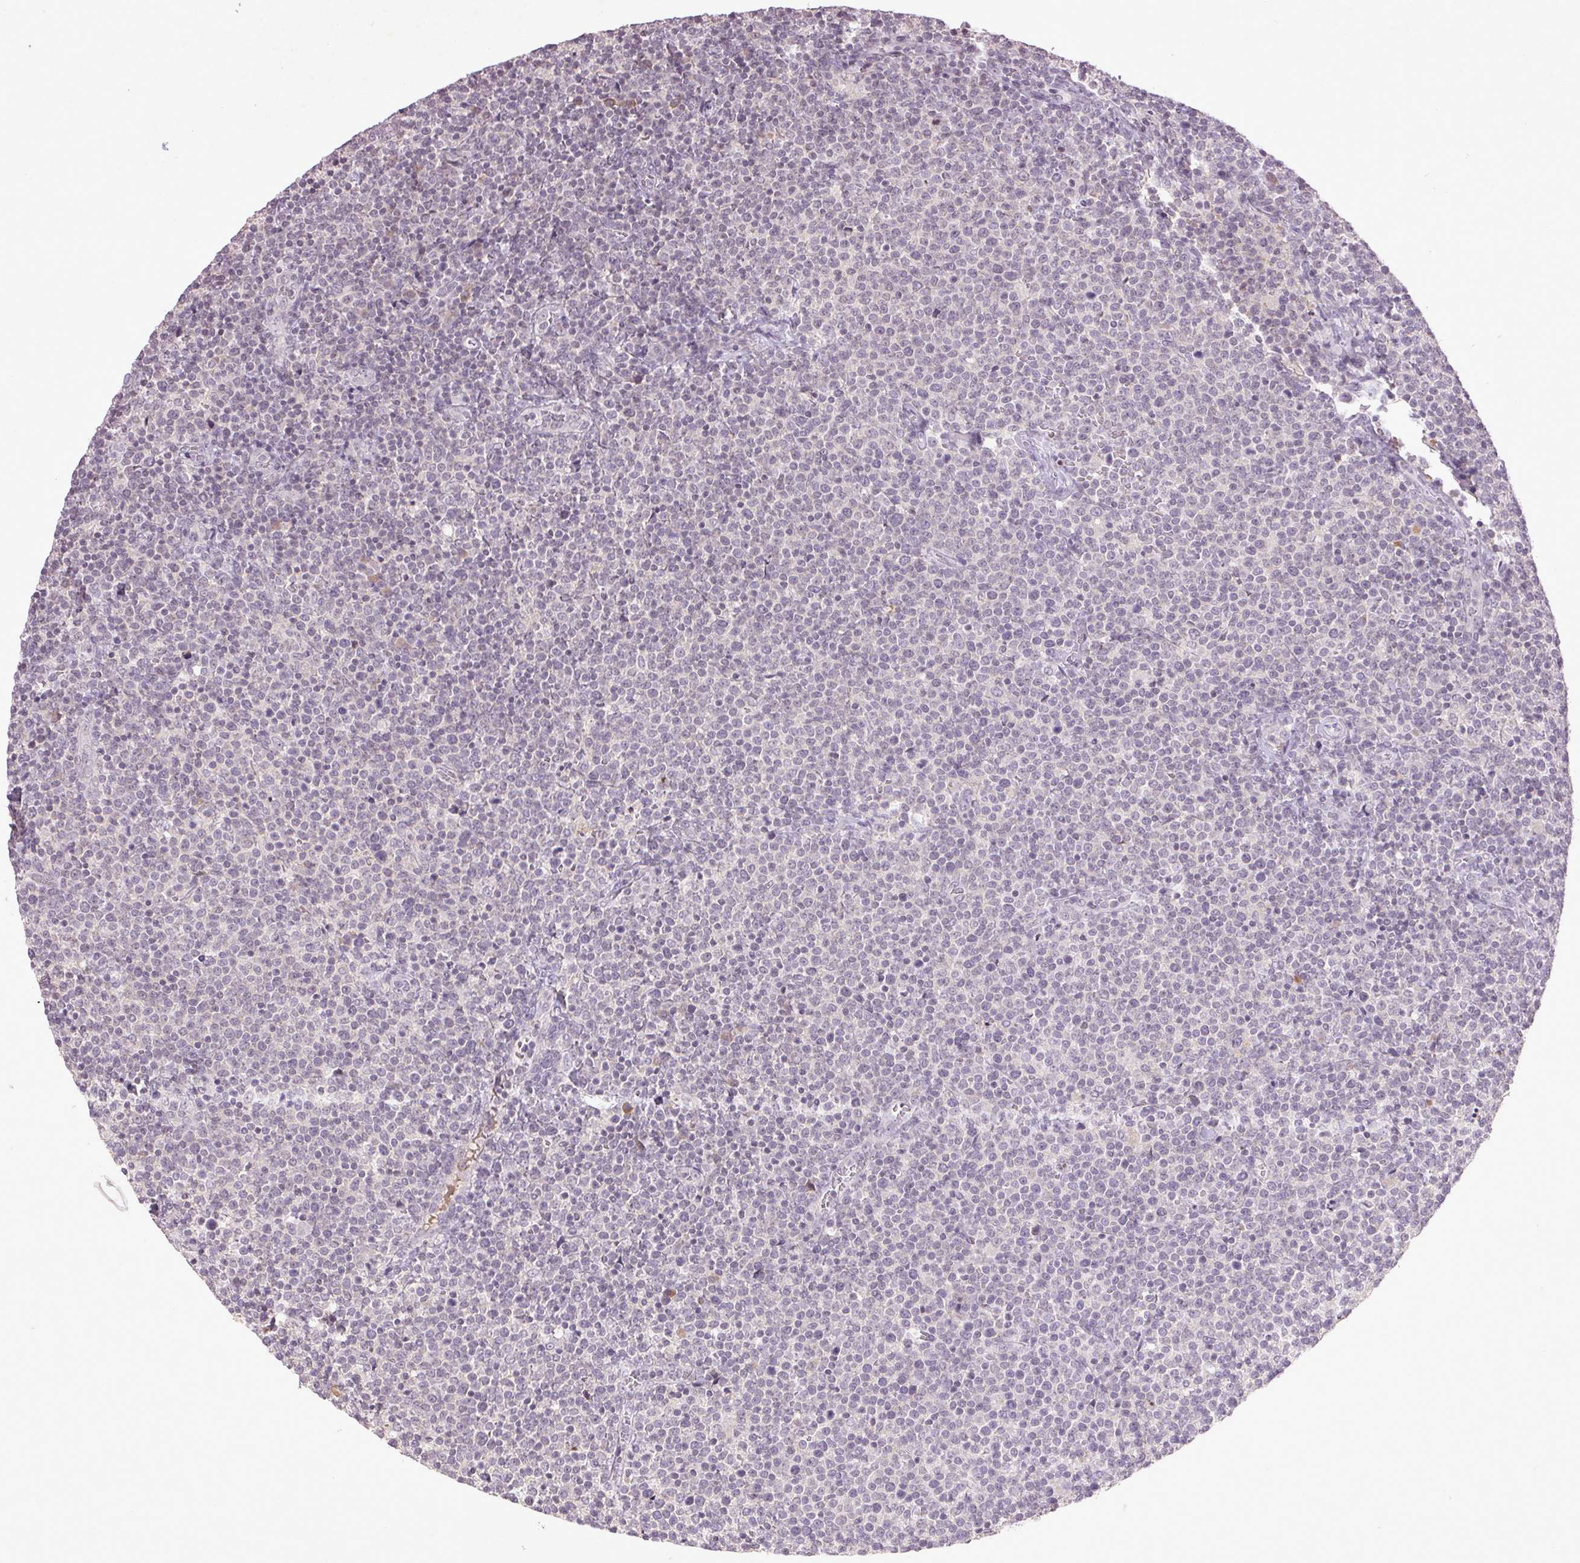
{"staining": {"intensity": "negative", "quantity": "none", "location": "none"}, "tissue": "lymphoma", "cell_type": "Tumor cells", "image_type": "cancer", "snomed": [{"axis": "morphology", "description": "Malignant lymphoma, non-Hodgkin's type, High grade"}, {"axis": "topography", "description": "Lymph node"}], "caption": "Malignant lymphoma, non-Hodgkin's type (high-grade) was stained to show a protein in brown. There is no significant expression in tumor cells.", "gene": "FAM168B", "patient": {"sex": "male", "age": 61}}